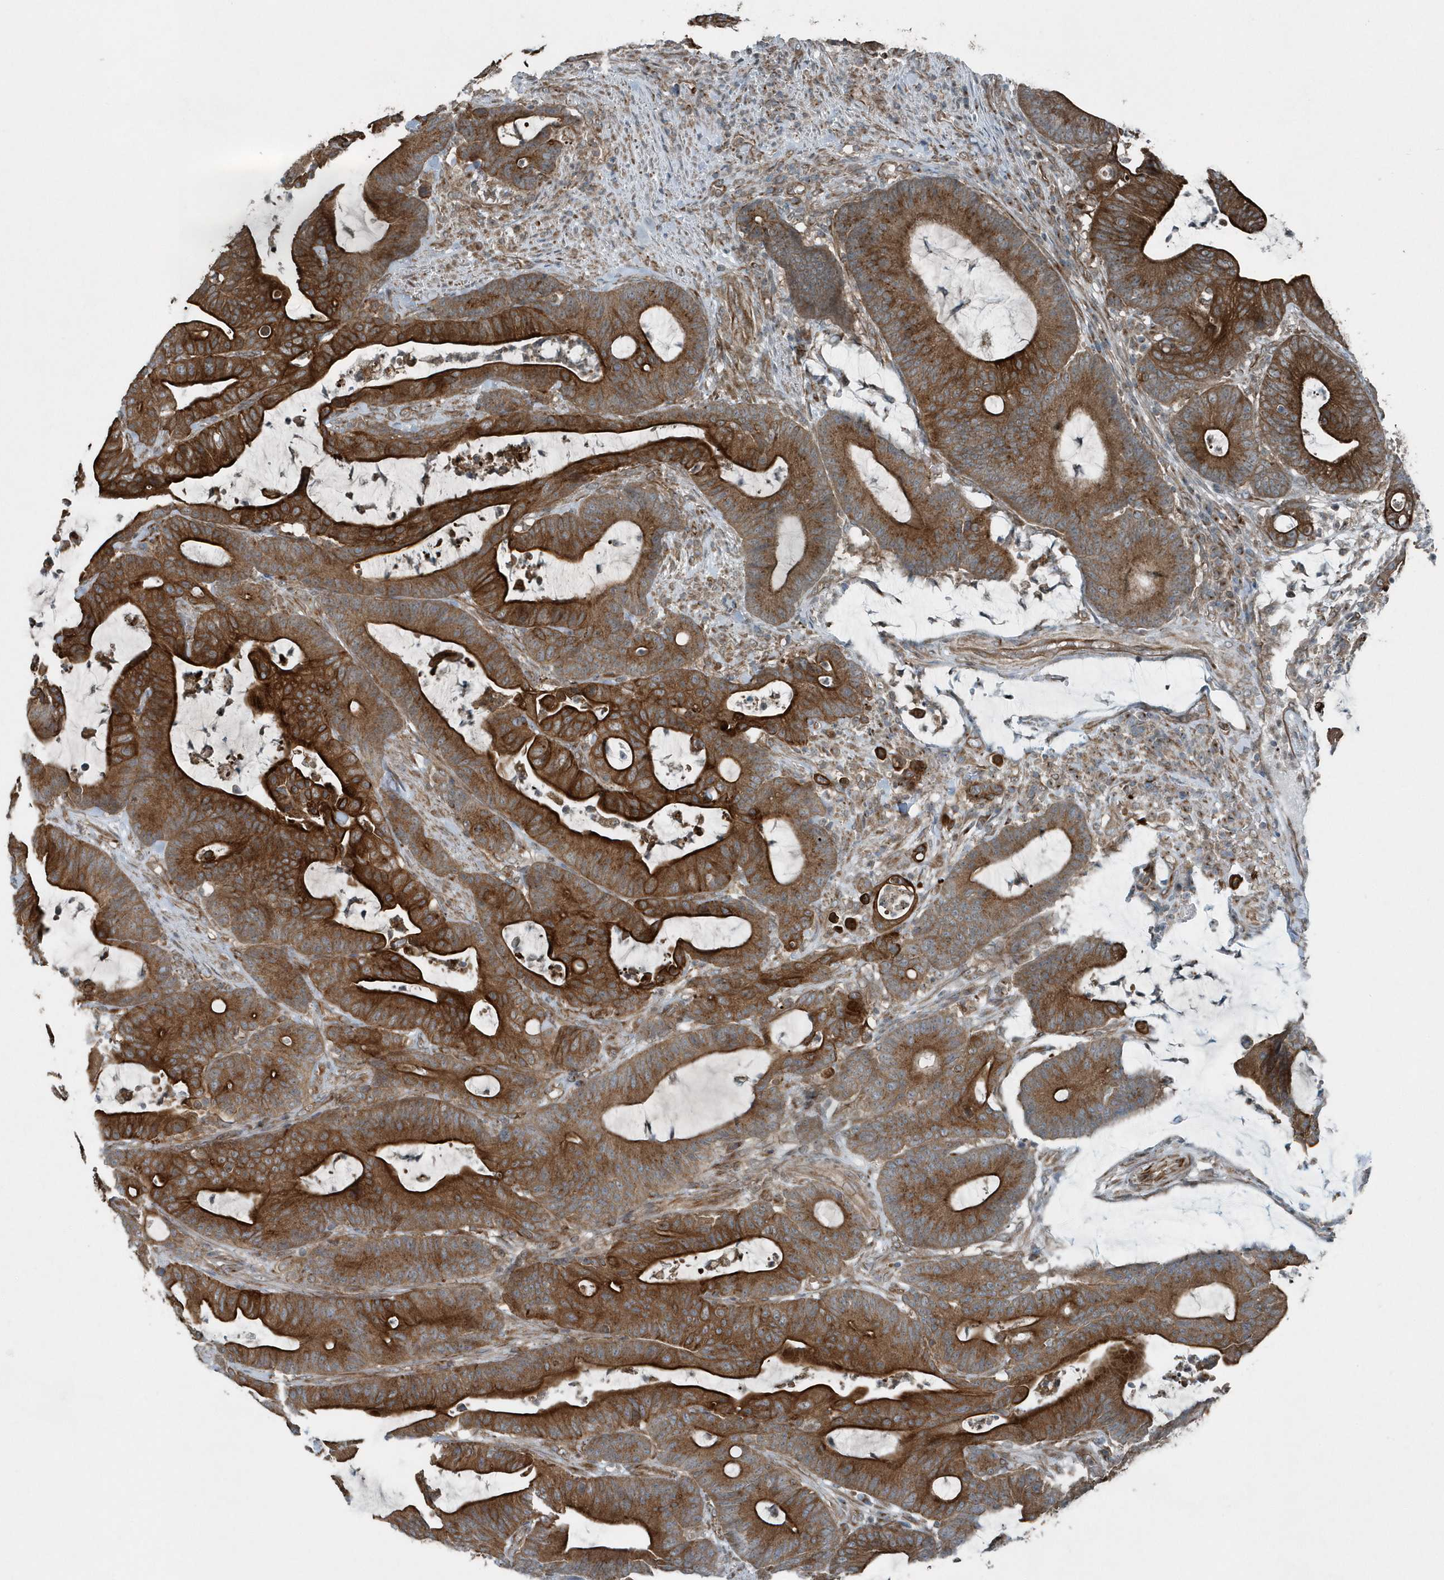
{"staining": {"intensity": "strong", "quantity": ">75%", "location": "cytoplasmic/membranous"}, "tissue": "colorectal cancer", "cell_type": "Tumor cells", "image_type": "cancer", "snomed": [{"axis": "morphology", "description": "Adenocarcinoma, NOS"}, {"axis": "topography", "description": "Colon"}], "caption": "IHC image of neoplastic tissue: human adenocarcinoma (colorectal) stained using IHC reveals high levels of strong protein expression localized specifically in the cytoplasmic/membranous of tumor cells, appearing as a cytoplasmic/membranous brown color.", "gene": "GCC2", "patient": {"sex": "female", "age": 84}}